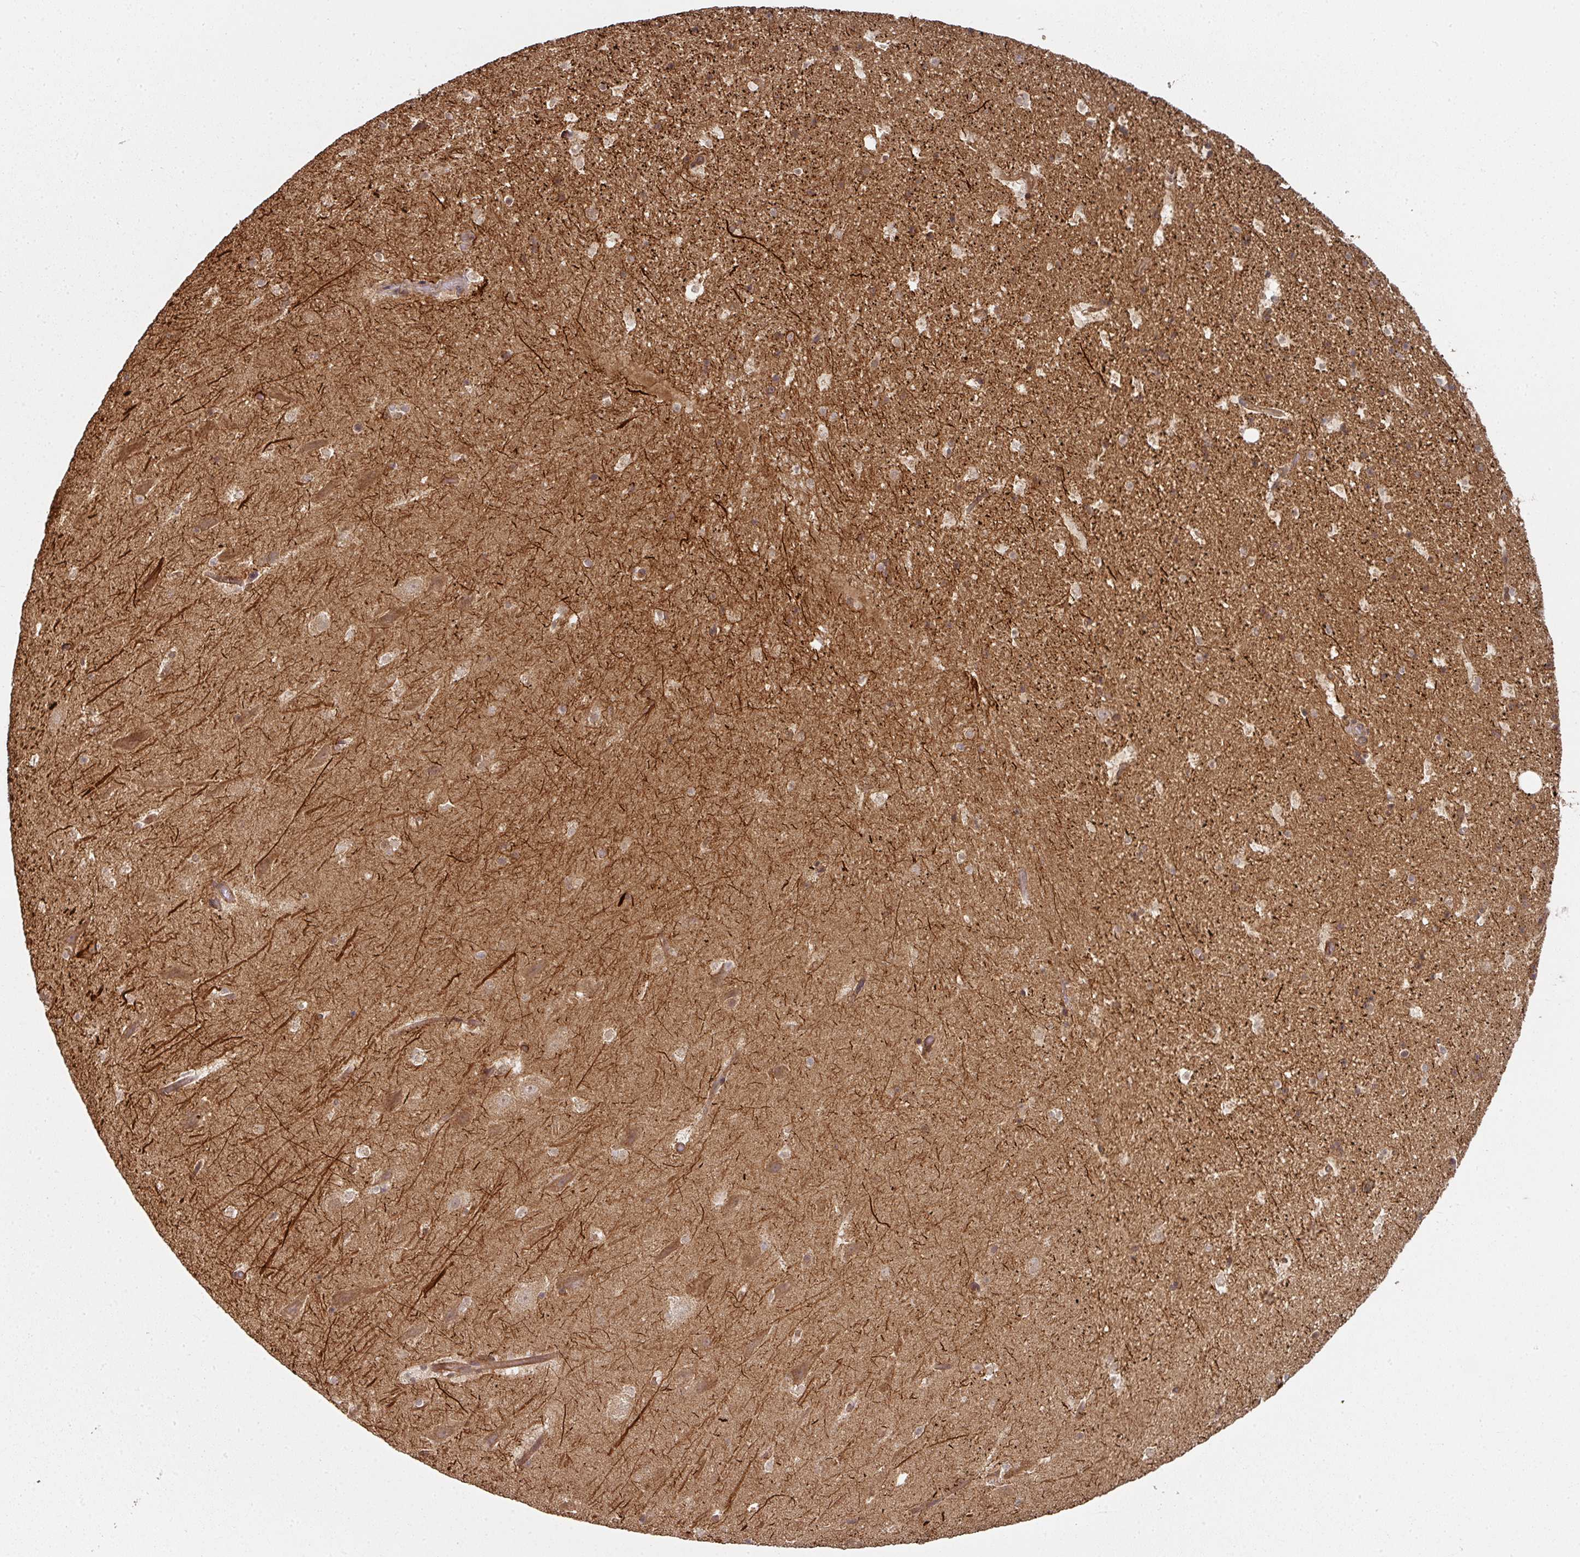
{"staining": {"intensity": "weak", "quantity": "25%-75%", "location": "cytoplasmic/membranous"}, "tissue": "hippocampus", "cell_type": "Glial cells", "image_type": "normal", "snomed": [{"axis": "morphology", "description": "Normal tissue, NOS"}, {"axis": "topography", "description": "Hippocampus"}], "caption": "DAB immunohistochemical staining of normal hippocampus displays weak cytoplasmic/membranous protein staining in approximately 25%-75% of glial cells.", "gene": "EIF4EBP2", "patient": {"sex": "male", "age": 37}}